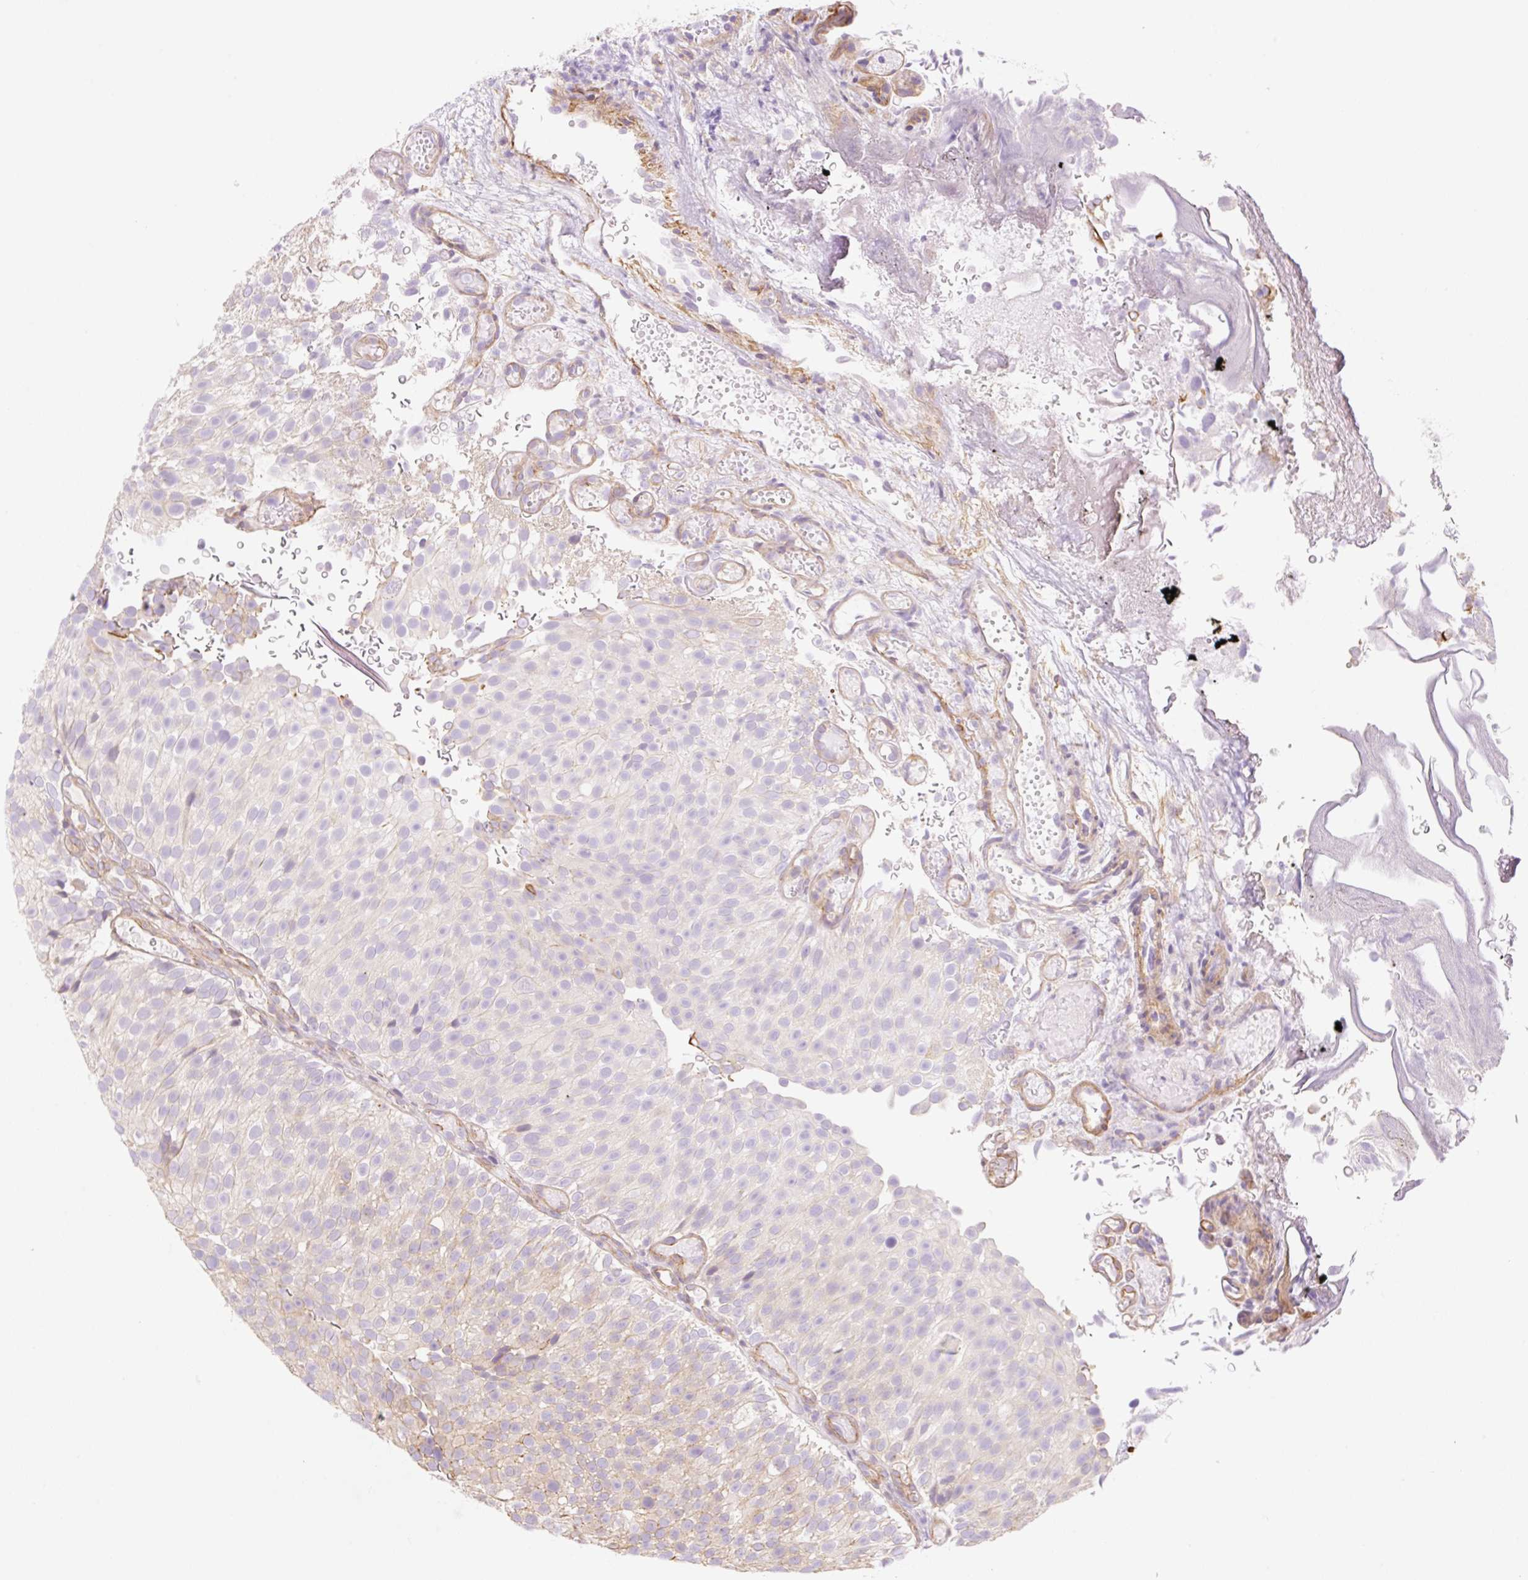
{"staining": {"intensity": "negative", "quantity": "none", "location": "none"}, "tissue": "urothelial cancer", "cell_type": "Tumor cells", "image_type": "cancer", "snomed": [{"axis": "morphology", "description": "Urothelial carcinoma, Low grade"}, {"axis": "topography", "description": "Urinary bladder"}], "caption": "Immunohistochemistry (IHC) micrograph of neoplastic tissue: low-grade urothelial carcinoma stained with DAB demonstrates no significant protein positivity in tumor cells.", "gene": "NLRP5", "patient": {"sex": "male", "age": 78}}